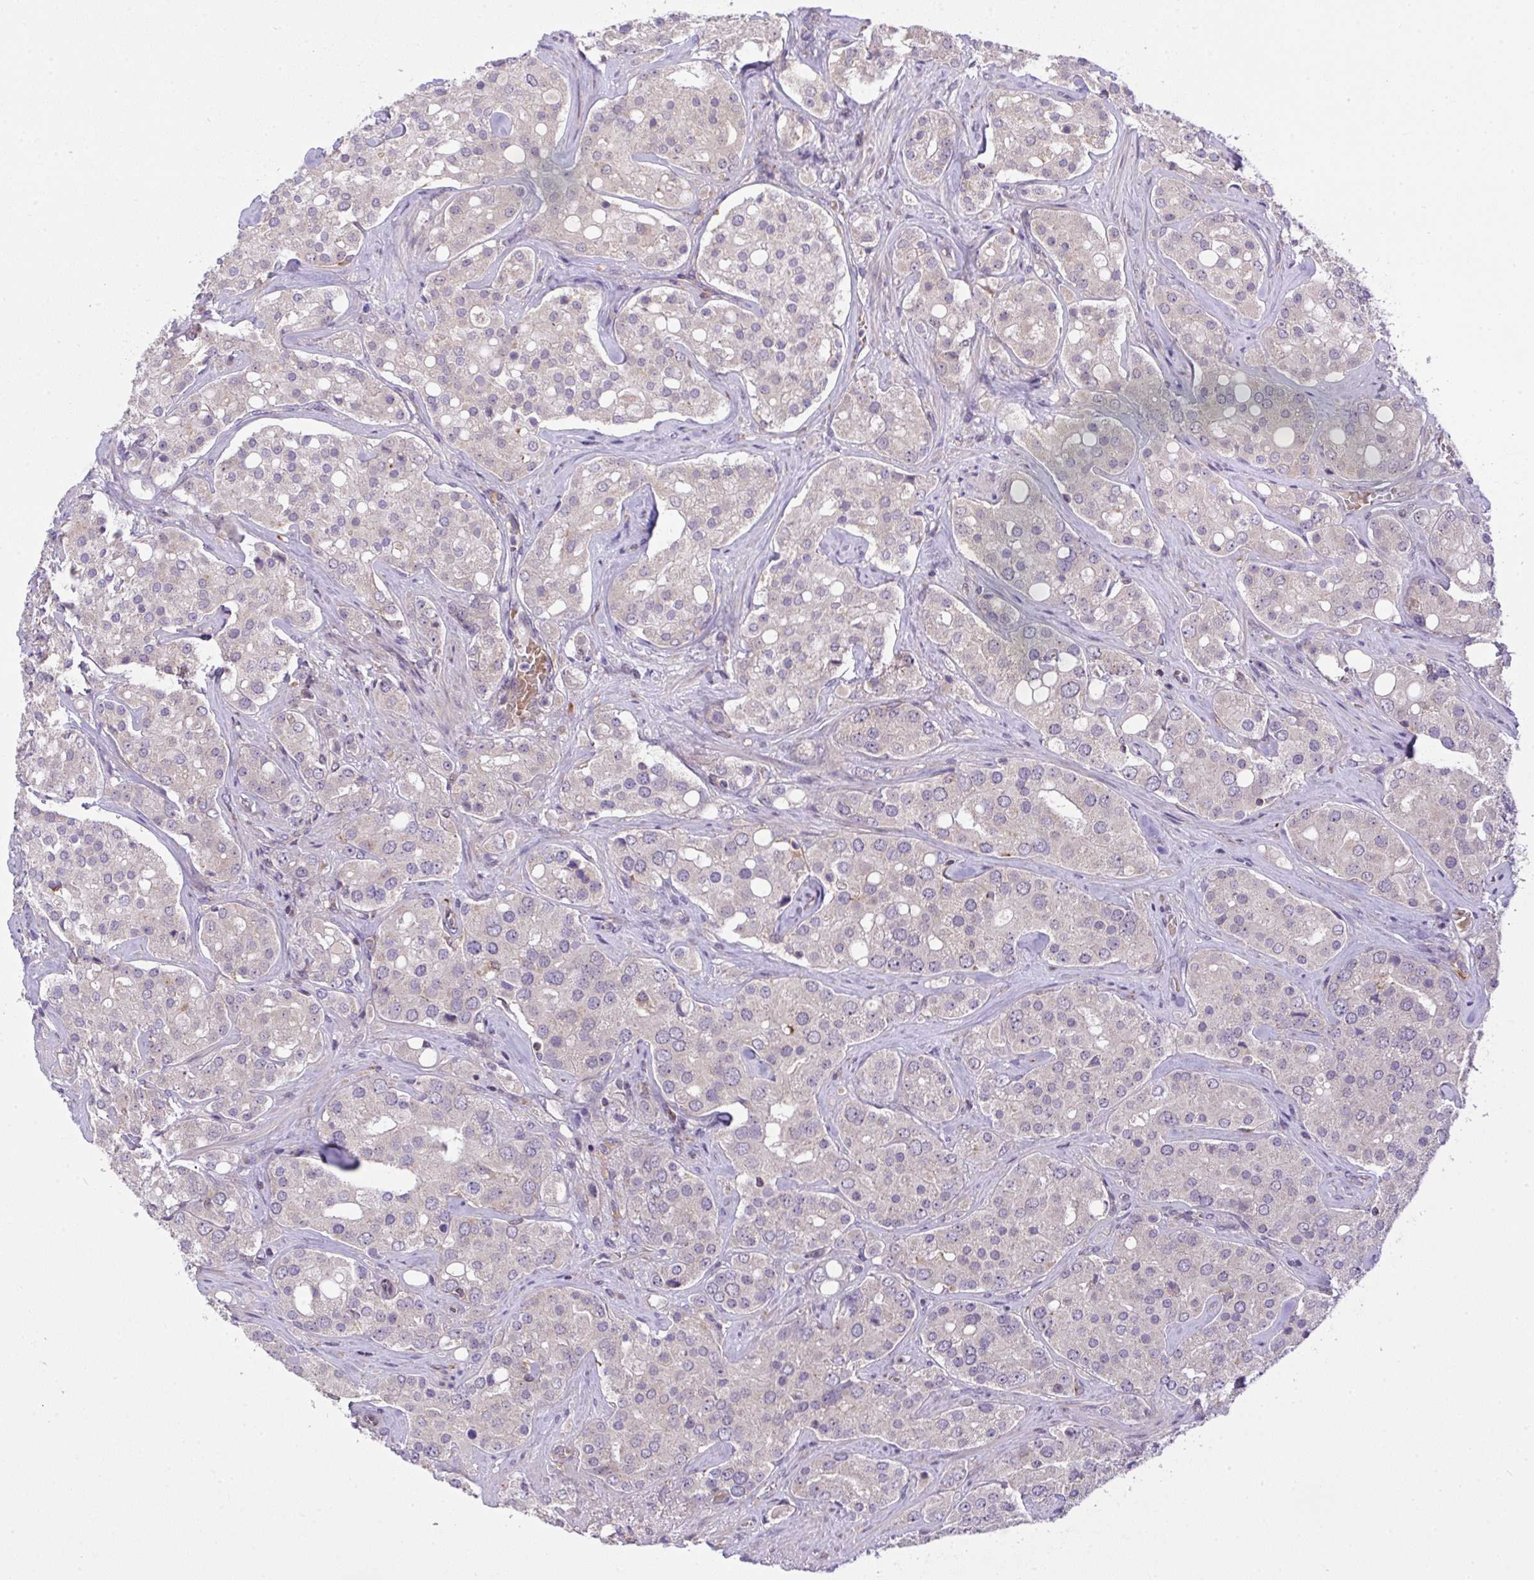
{"staining": {"intensity": "negative", "quantity": "none", "location": "none"}, "tissue": "prostate cancer", "cell_type": "Tumor cells", "image_type": "cancer", "snomed": [{"axis": "morphology", "description": "Adenocarcinoma, High grade"}, {"axis": "topography", "description": "Prostate"}], "caption": "Protein analysis of prostate cancer (adenocarcinoma (high-grade)) demonstrates no significant expression in tumor cells. (Brightfield microscopy of DAB immunohistochemistry at high magnification).", "gene": "SLC9A6", "patient": {"sex": "male", "age": 67}}